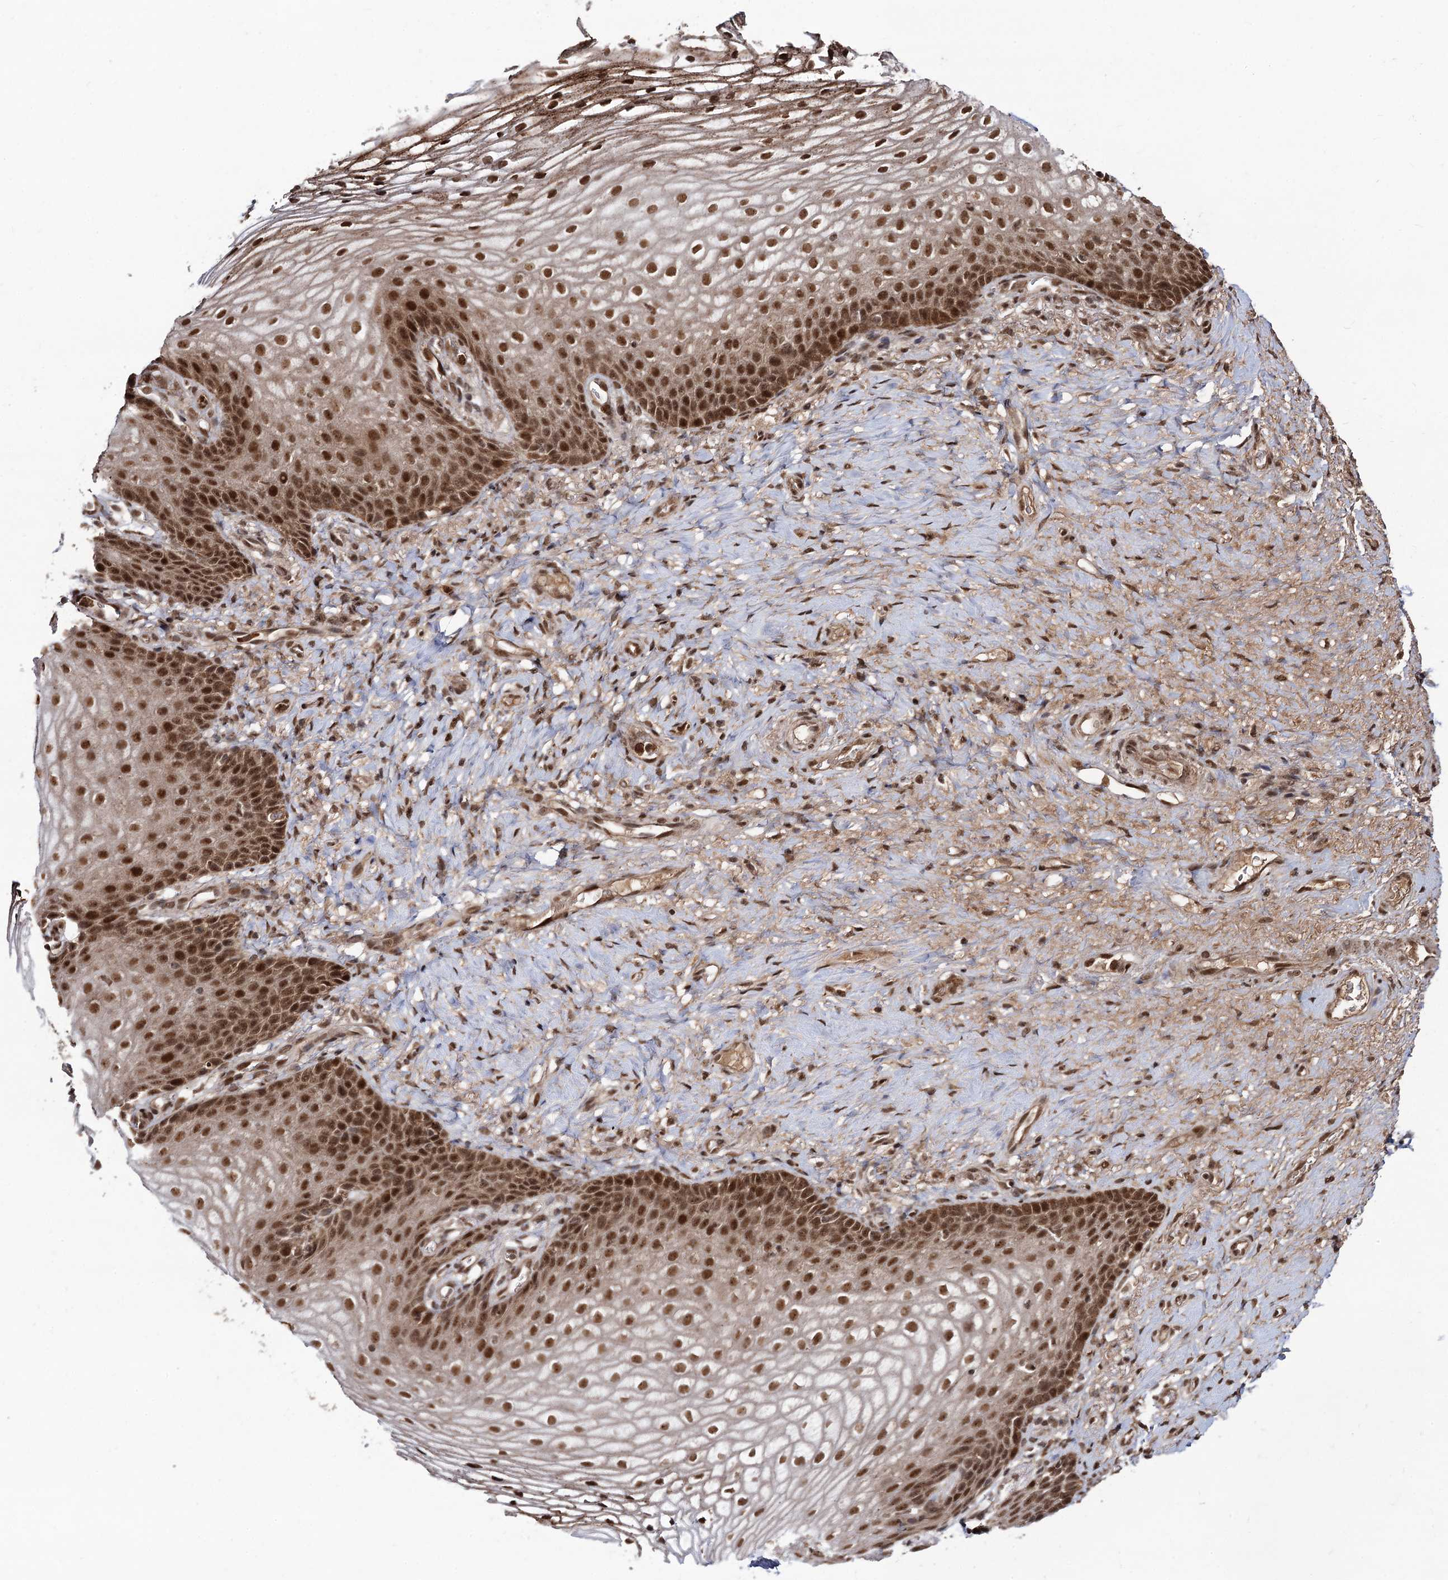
{"staining": {"intensity": "strong", "quantity": ">75%", "location": "nuclear"}, "tissue": "vagina", "cell_type": "Squamous epithelial cells", "image_type": "normal", "snomed": [{"axis": "morphology", "description": "Normal tissue, NOS"}, {"axis": "topography", "description": "Vagina"}], "caption": "Vagina stained with a brown dye exhibits strong nuclear positive staining in approximately >75% of squamous epithelial cells.", "gene": "SFSWAP", "patient": {"sex": "female", "age": 60}}